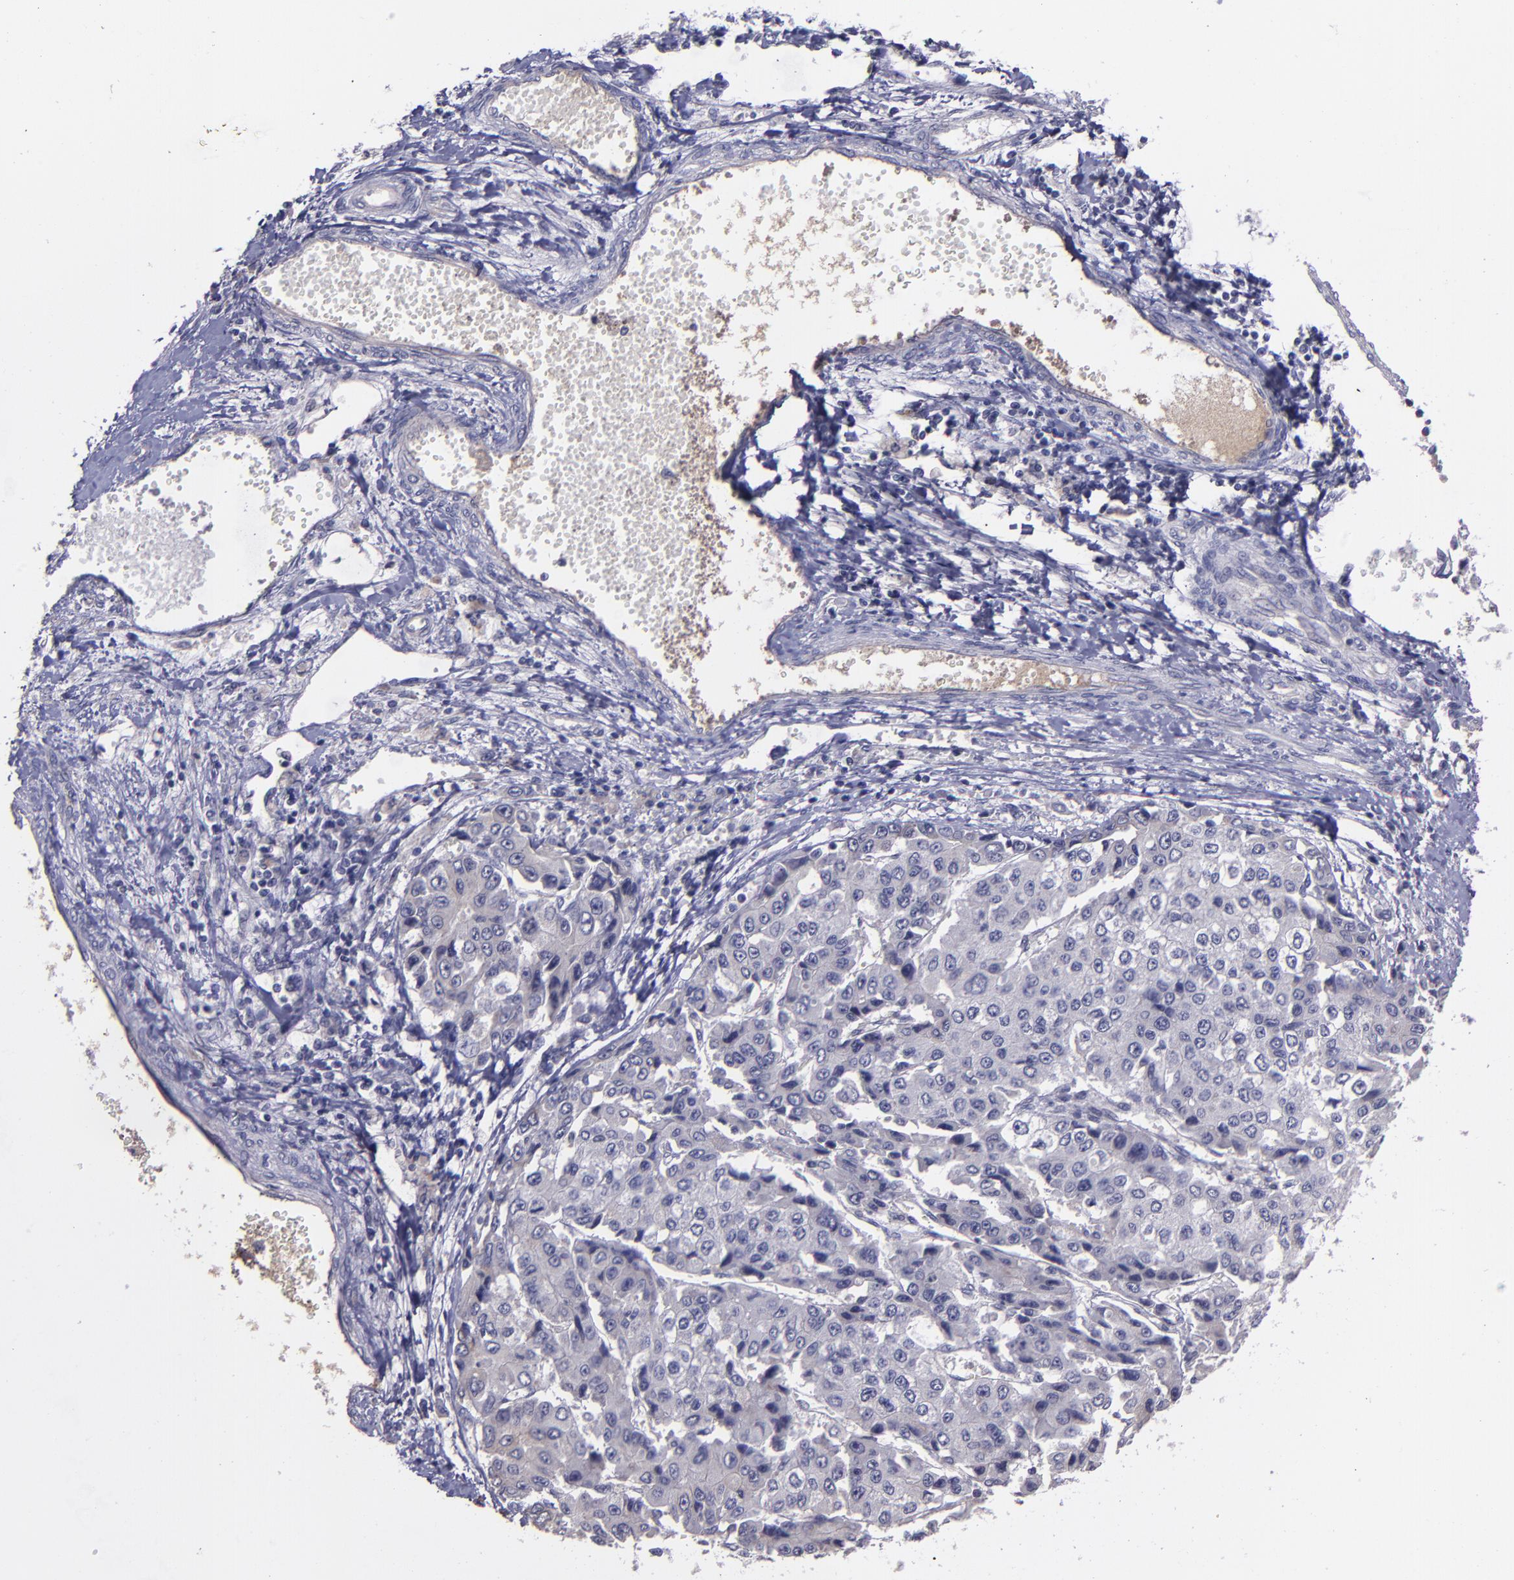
{"staining": {"intensity": "negative", "quantity": "none", "location": "none"}, "tissue": "liver cancer", "cell_type": "Tumor cells", "image_type": "cancer", "snomed": [{"axis": "morphology", "description": "Carcinoma, Hepatocellular, NOS"}, {"axis": "topography", "description": "Liver"}], "caption": "A micrograph of human liver cancer (hepatocellular carcinoma) is negative for staining in tumor cells.", "gene": "MASP1", "patient": {"sex": "female", "age": 66}}